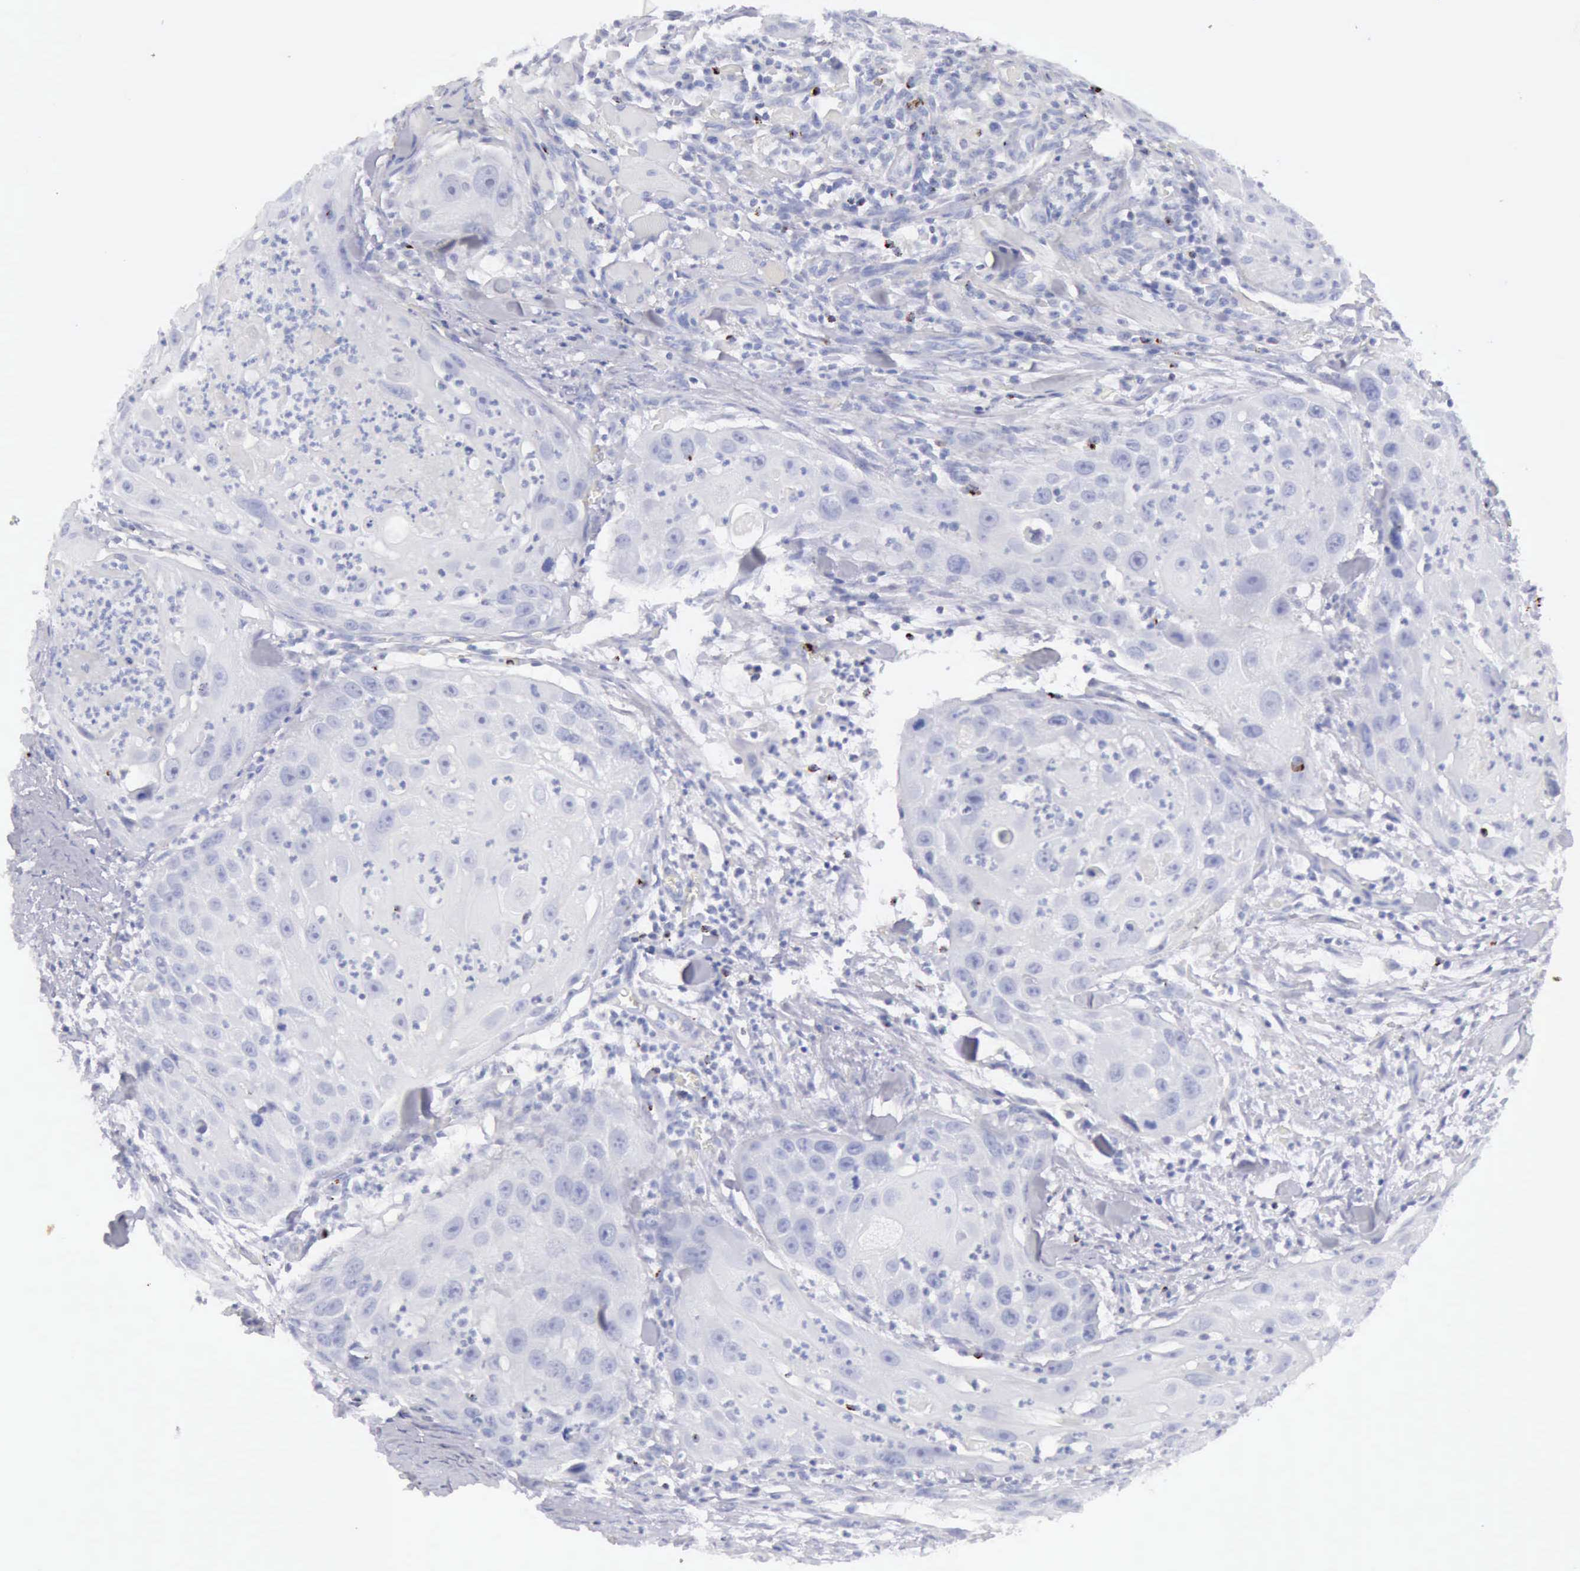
{"staining": {"intensity": "negative", "quantity": "none", "location": "none"}, "tissue": "head and neck cancer", "cell_type": "Tumor cells", "image_type": "cancer", "snomed": [{"axis": "morphology", "description": "Squamous cell carcinoma, NOS"}, {"axis": "topography", "description": "Head-Neck"}], "caption": "High power microscopy image of an immunohistochemistry photomicrograph of squamous cell carcinoma (head and neck), revealing no significant staining in tumor cells. (IHC, brightfield microscopy, high magnification).", "gene": "GZMB", "patient": {"sex": "male", "age": 64}}